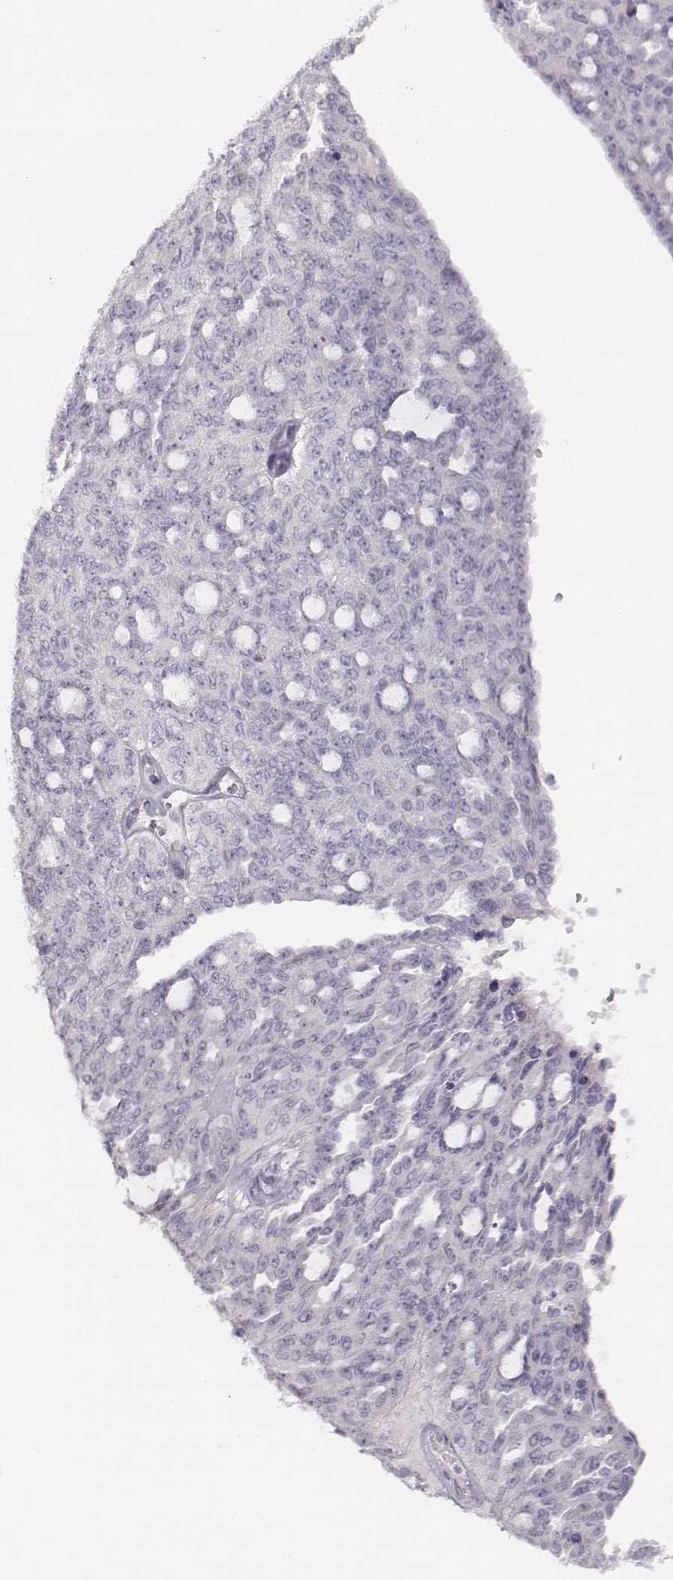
{"staining": {"intensity": "negative", "quantity": "none", "location": "none"}, "tissue": "ovarian cancer", "cell_type": "Tumor cells", "image_type": "cancer", "snomed": [{"axis": "morphology", "description": "Cystadenocarcinoma, serous, NOS"}, {"axis": "topography", "description": "Ovary"}], "caption": "Serous cystadenocarcinoma (ovarian) stained for a protein using immunohistochemistry (IHC) exhibits no staining tumor cells.", "gene": "IMPG1", "patient": {"sex": "female", "age": 71}}